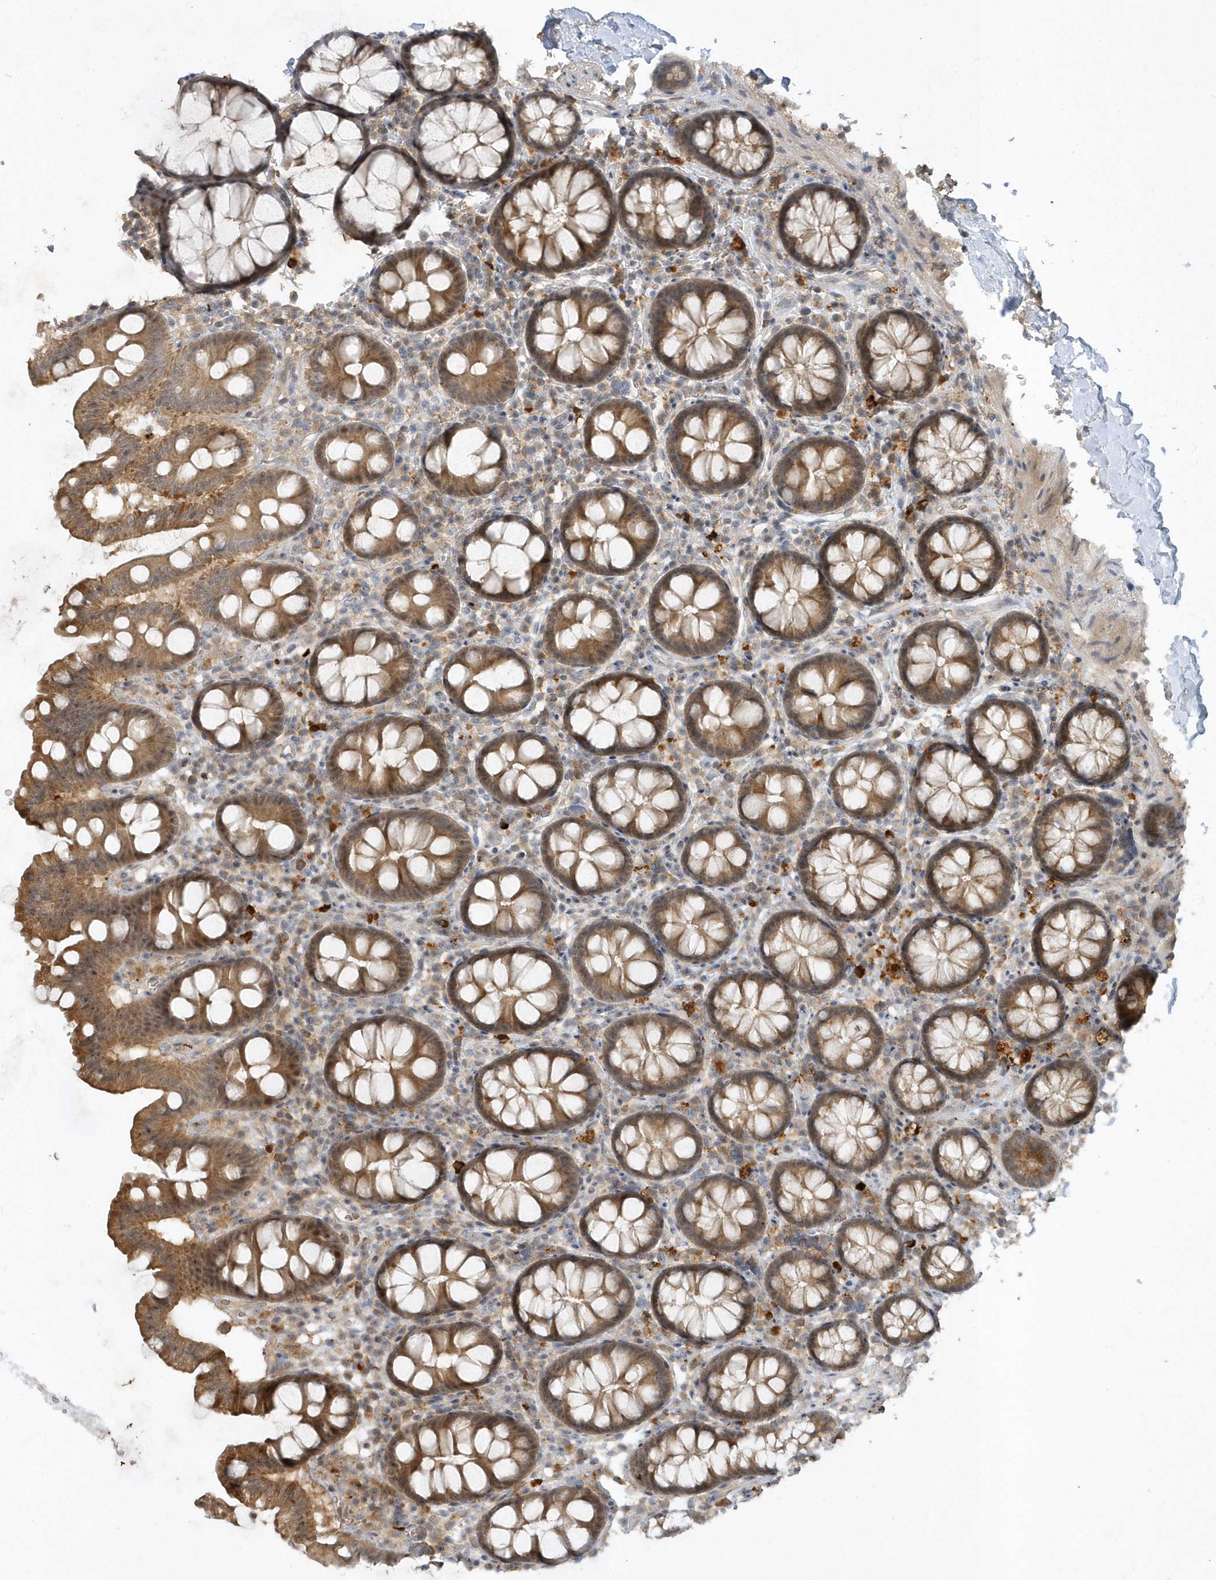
{"staining": {"intensity": "negative", "quantity": "none", "location": "none"}, "tissue": "colon", "cell_type": "Endothelial cells", "image_type": "normal", "snomed": [{"axis": "morphology", "description": "Normal tissue, NOS"}, {"axis": "topography", "description": "Colon"}], "caption": "Immunohistochemistry (IHC) photomicrograph of unremarkable colon: human colon stained with DAB (3,3'-diaminobenzidine) demonstrates no significant protein expression in endothelial cells.", "gene": "THG1L", "patient": {"sex": "female", "age": 79}}